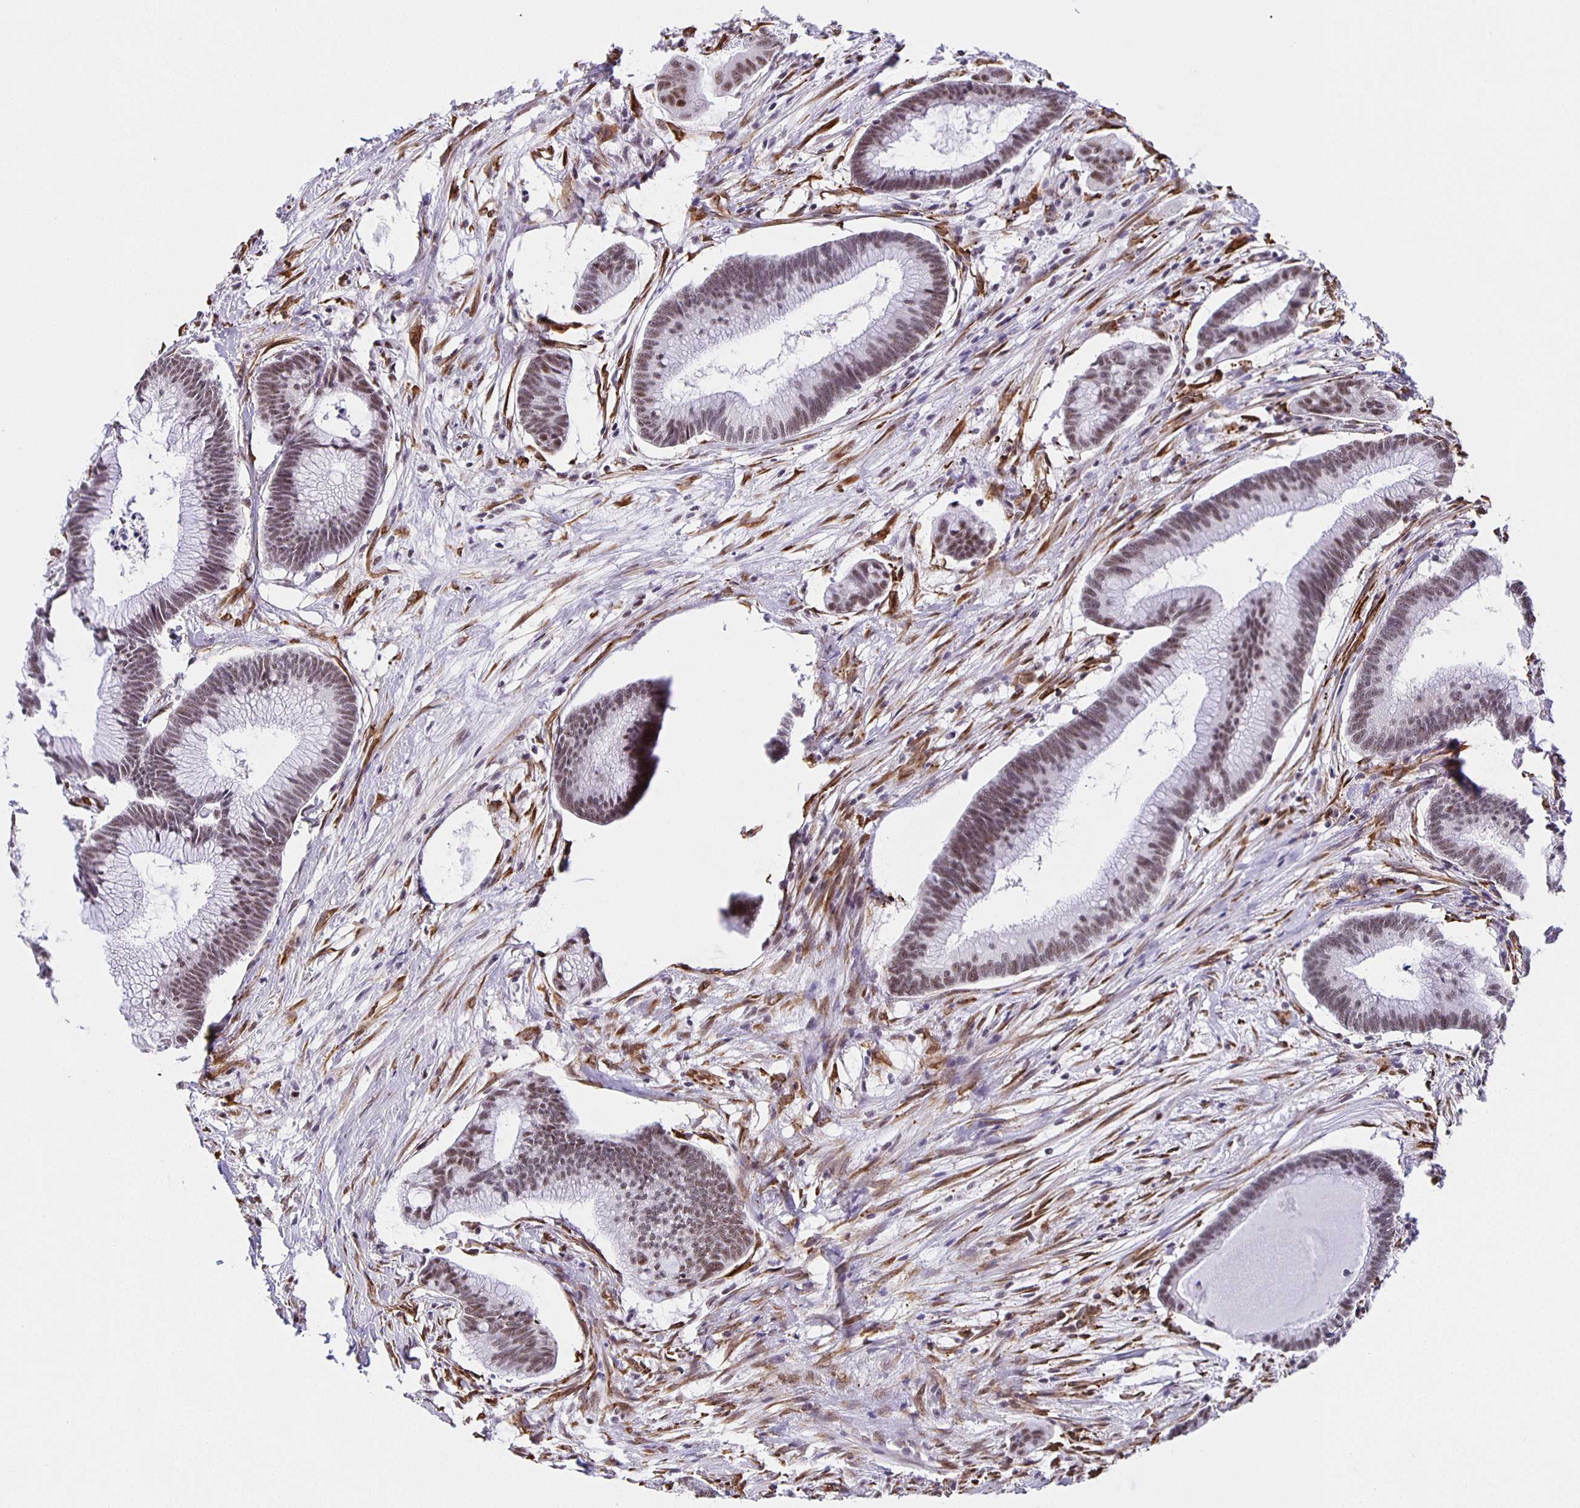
{"staining": {"intensity": "moderate", "quantity": ">75%", "location": "nuclear"}, "tissue": "colorectal cancer", "cell_type": "Tumor cells", "image_type": "cancer", "snomed": [{"axis": "morphology", "description": "Adenocarcinoma, NOS"}, {"axis": "topography", "description": "Colon"}], "caption": "IHC of colorectal adenocarcinoma reveals medium levels of moderate nuclear expression in approximately >75% of tumor cells.", "gene": "ZRANB2", "patient": {"sex": "female", "age": 78}}